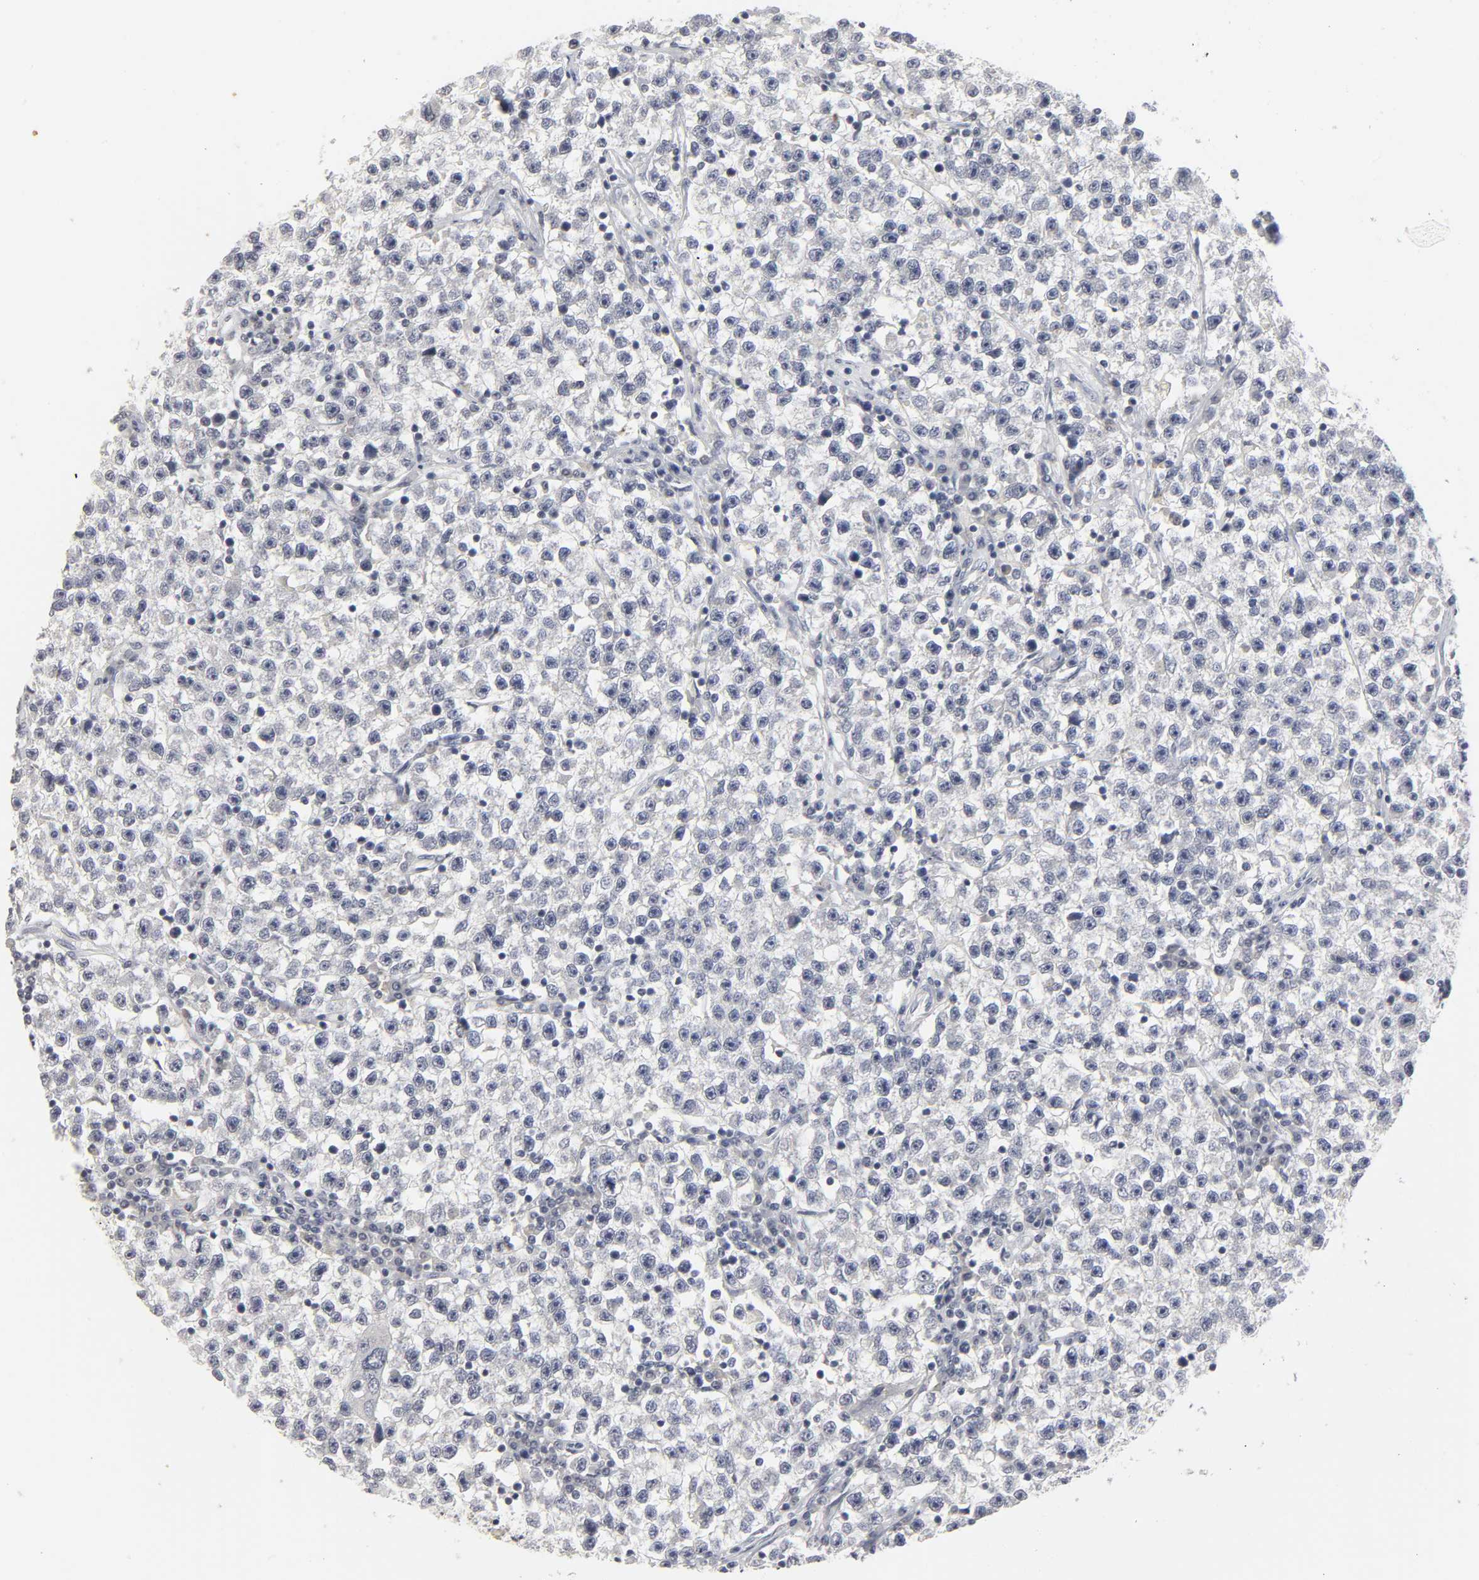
{"staining": {"intensity": "negative", "quantity": "none", "location": "none"}, "tissue": "testis cancer", "cell_type": "Tumor cells", "image_type": "cancer", "snomed": [{"axis": "morphology", "description": "Seminoma, NOS"}, {"axis": "topography", "description": "Testis"}], "caption": "Testis cancer stained for a protein using immunohistochemistry (IHC) reveals no staining tumor cells.", "gene": "TCAP", "patient": {"sex": "male", "age": 22}}